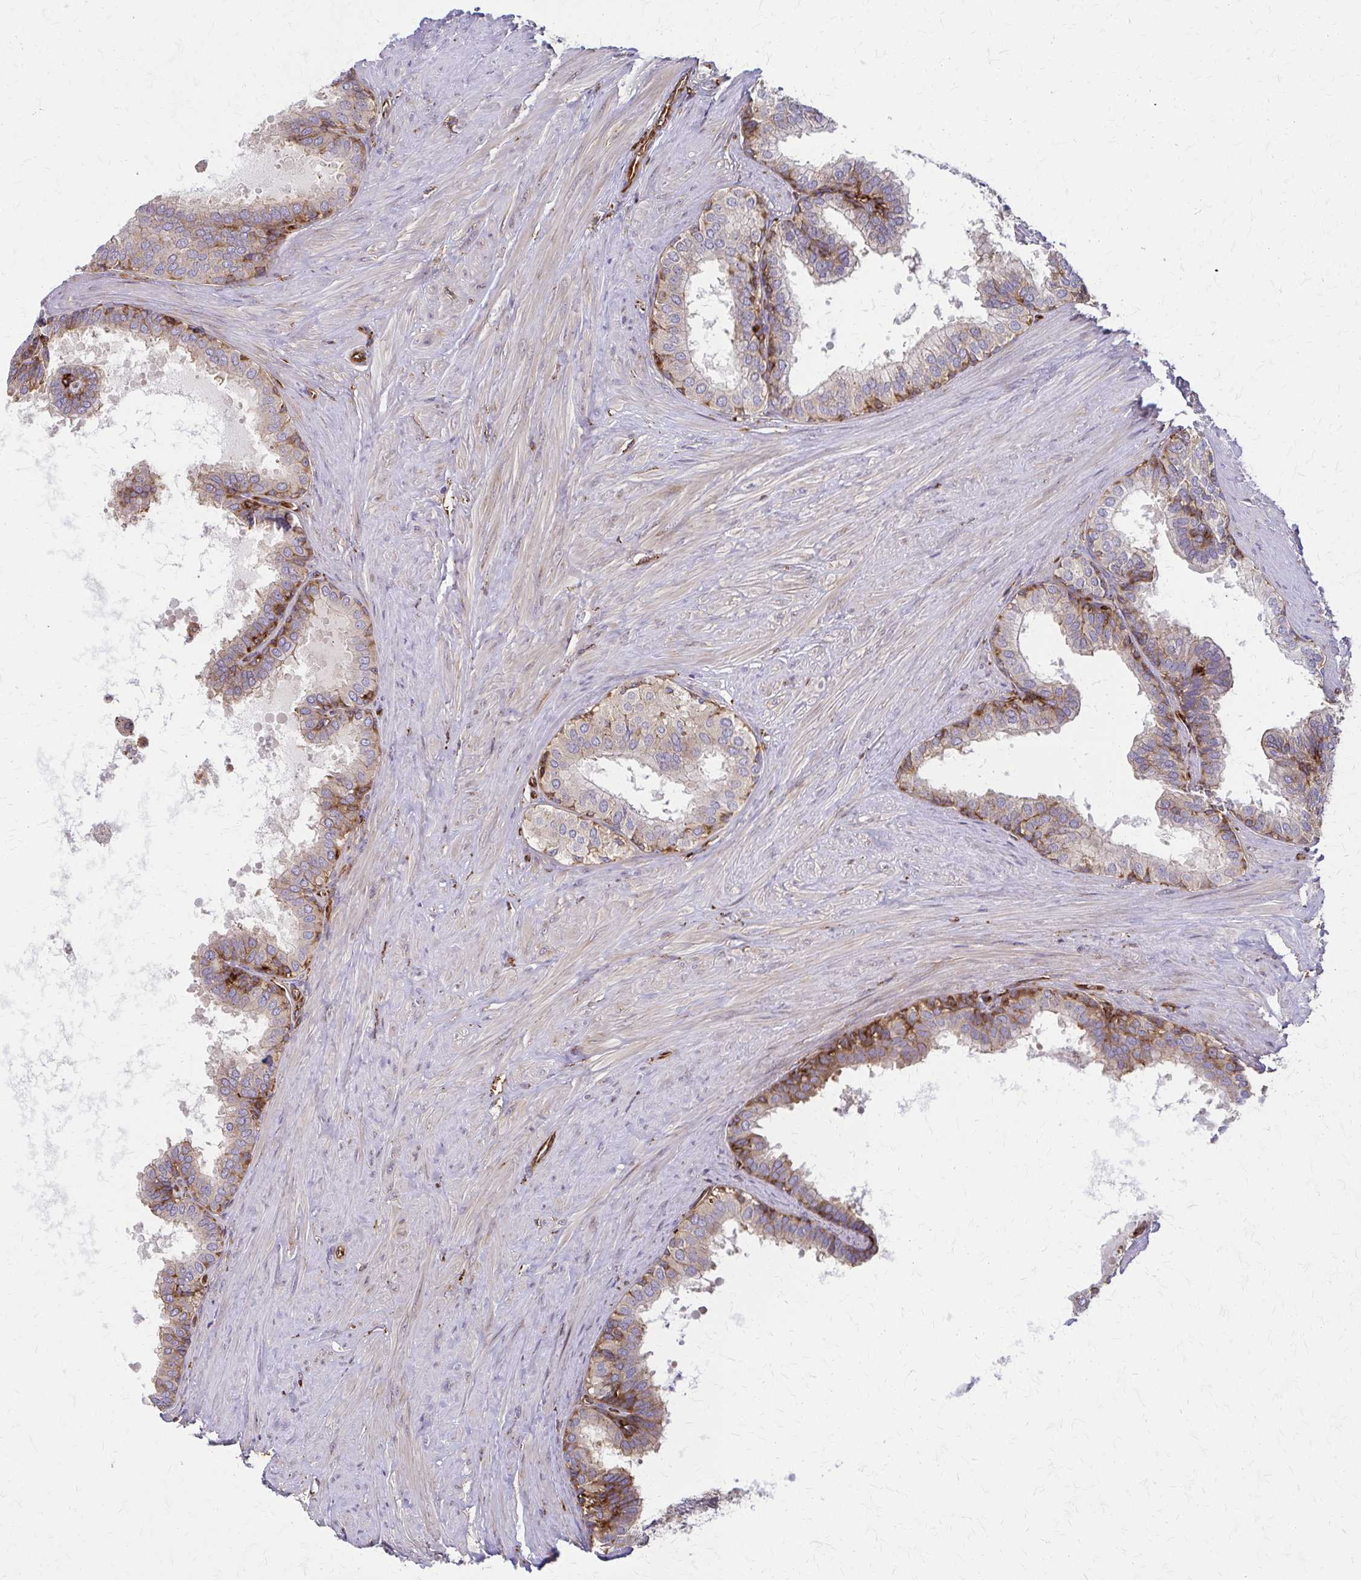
{"staining": {"intensity": "moderate", "quantity": "25%-75%", "location": "cytoplasmic/membranous"}, "tissue": "prostate", "cell_type": "Glandular cells", "image_type": "normal", "snomed": [{"axis": "morphology", "description": "Normal tissue, NOS"}, {"axis": "topography", "description": "Prostate"}, {"axis": "topography", "description": "Peripheral nerve tissue"}], "caption": "Benign prostate displays moderate cytoplasmic/membranous expression in about 25%-75% of glandular cells, visualized by immunohistochemistry. Nuclei are stained in blue.", "gene": "WASF2", "patient": {"sex": "male", "age": 55}}